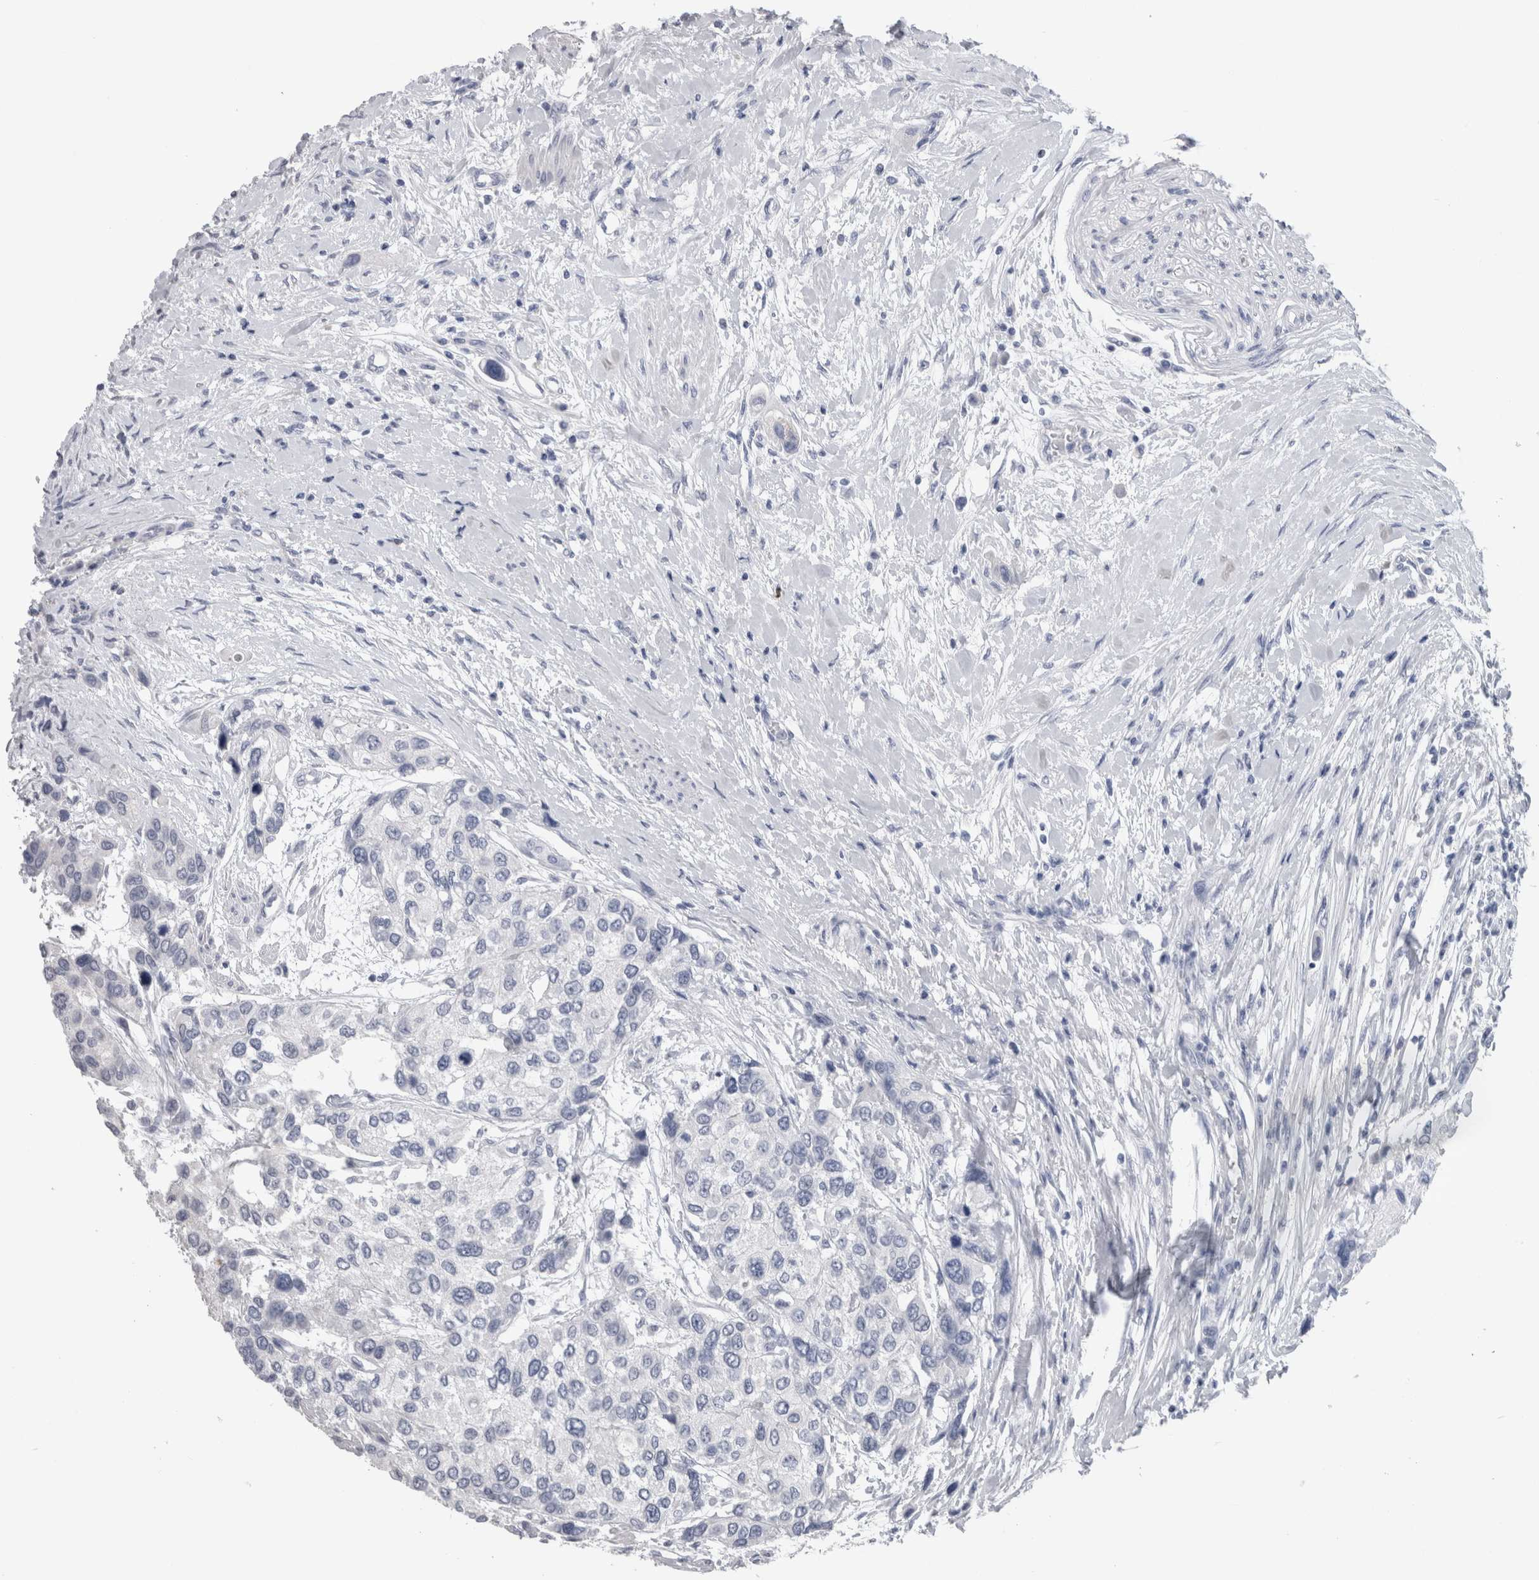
{"staining": {"intensity": "negative", "quantity": "none", "location": "none"}, "tissue": "urothelial cancer", "cell_type": "Tumor cells", "image_type": "cancer", "snomed": [{"axis": "morphology", "description": "Urothelial carcinoma, High grade"}, {"axis": "topography", "description": "Urinary bladder"}], "caption": "Immunohistochemical staining of human urothelial carcinoma (high-grade) exhibits no significant staining in tumor cells.", "gene": "CA8", "patient": {"sex": "female", "age": 56}}